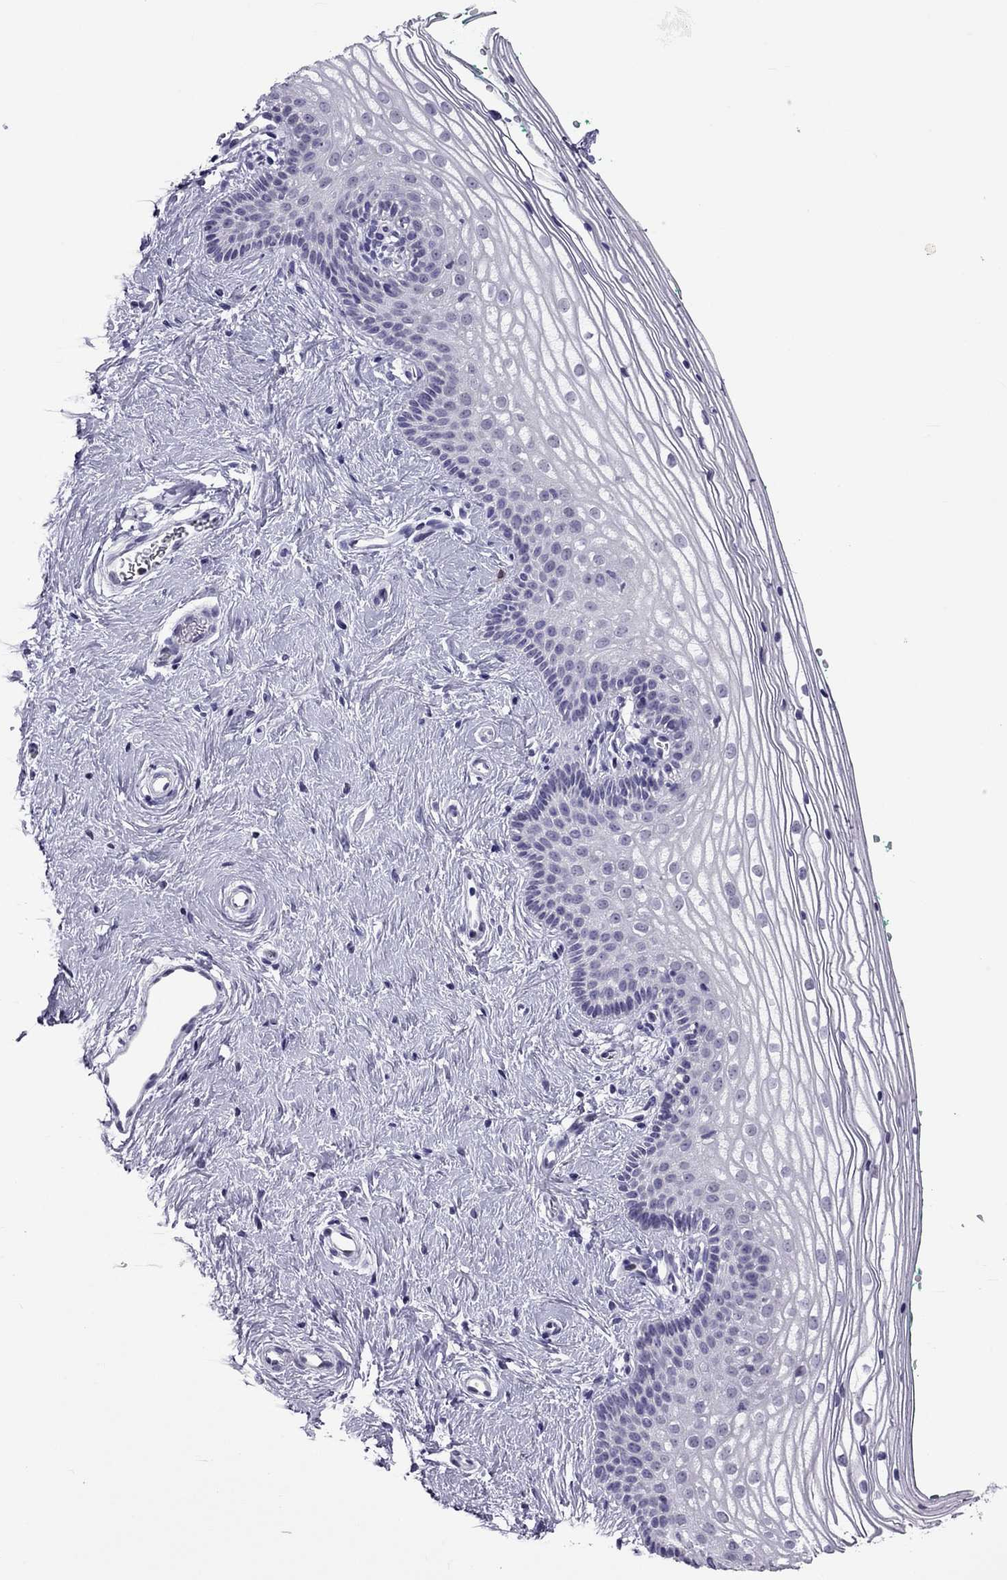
{"staining": {"intensity": "negative", "quantity": "none", "location": "none"}, "tissue": "vagina", "cell_type": "Squamous epithelial cells", "image_type": "normal", "snomed": [{"axis": "morphology", "description": "Normal tissue, NOS"}, {"axis": "topography", "description": "Vagina"}], "caption": "Squamous epithelial cells show no significant protein positivity in unremarkable vagina.", "gene": "CCL27", "patient": {"sex": "female", "age": 36}}